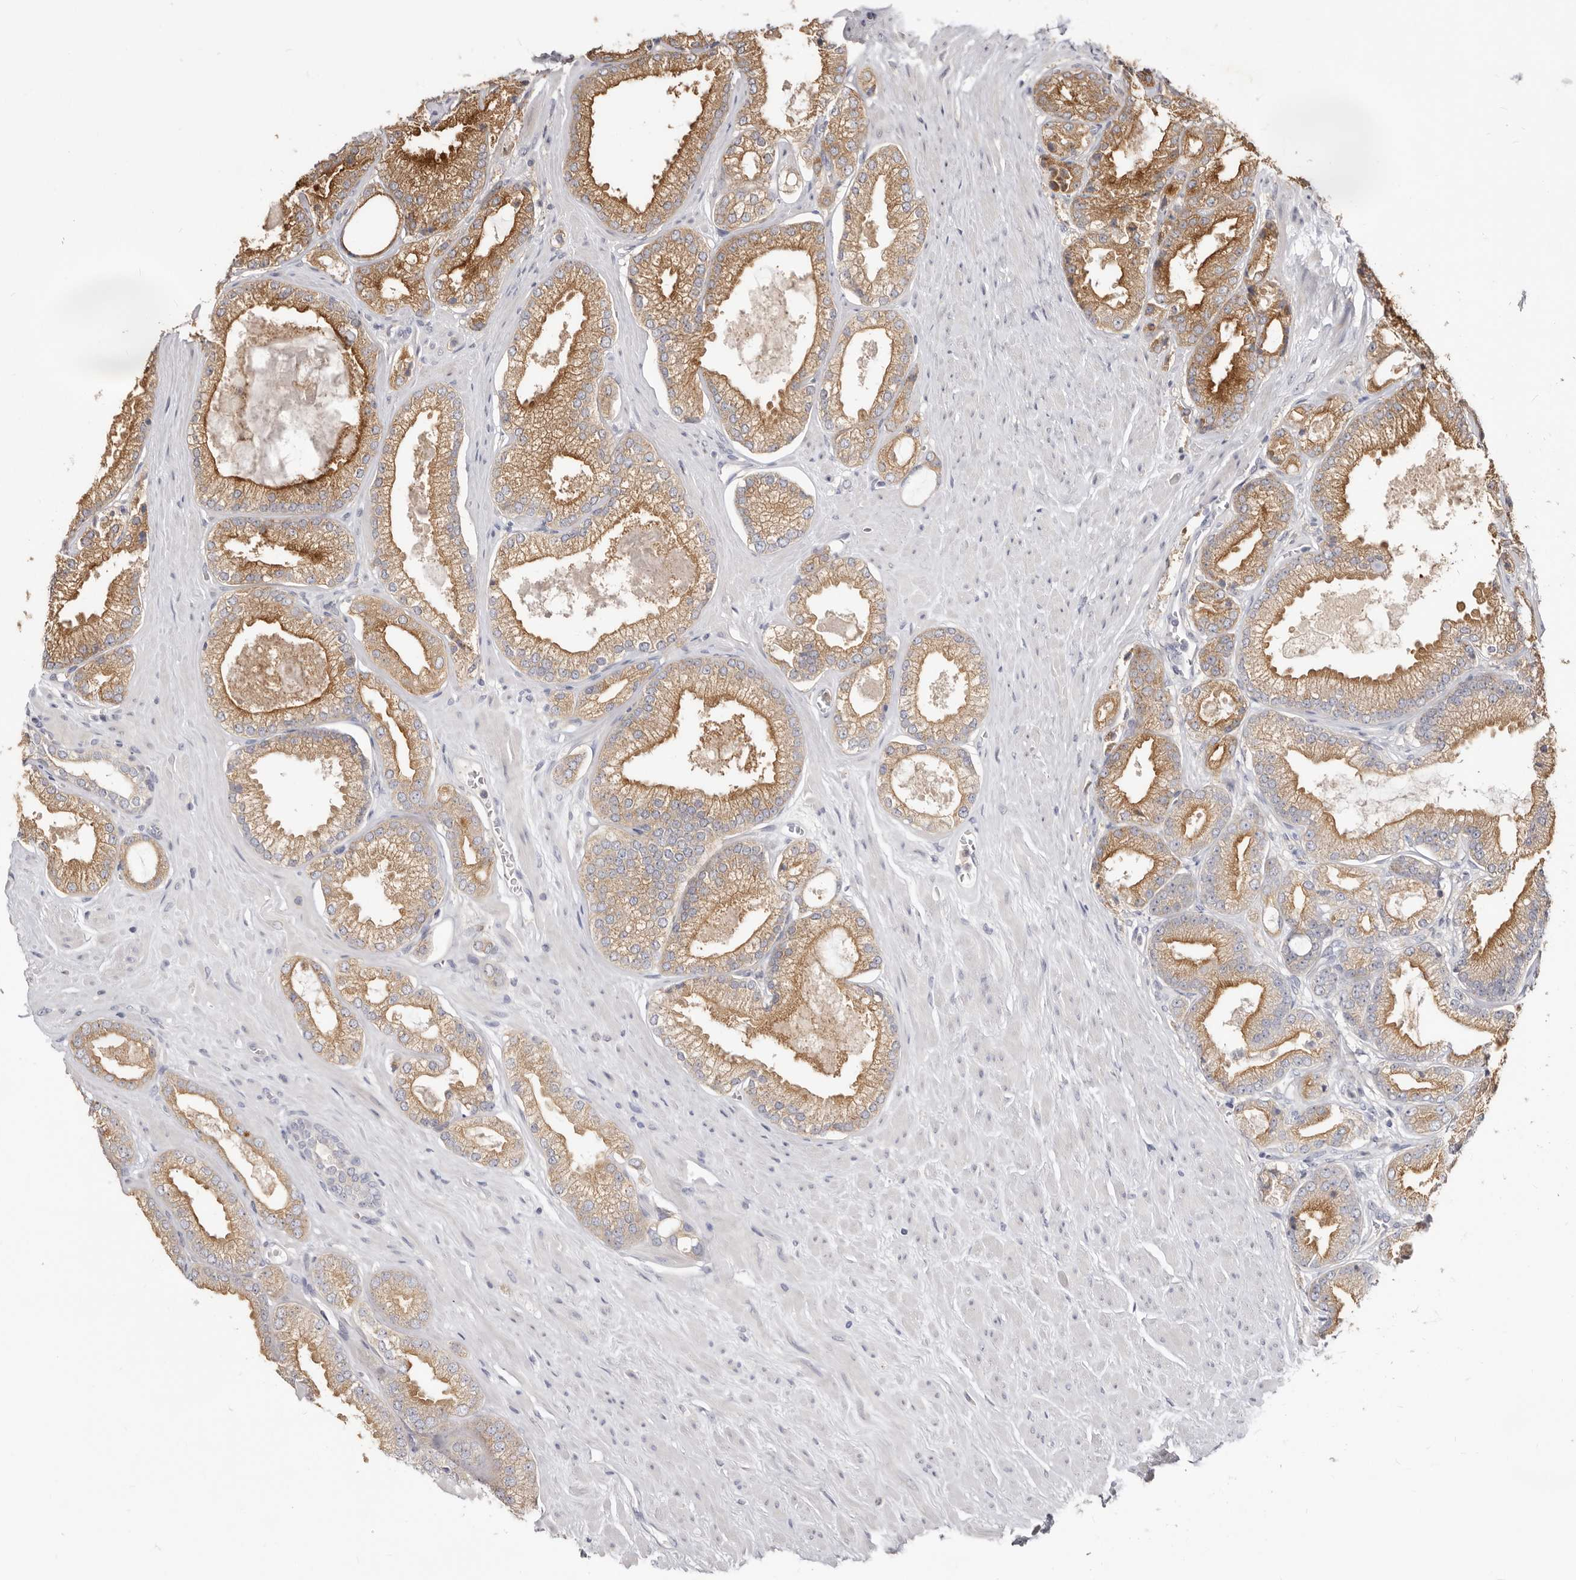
{"staining": {"intensity": "moderate", "quantity": ">75%", "location": "cytoplasmic/membranous"}, "tissue": "prostate cancer", "cell_type": "Tumor cells", "image_type": "cancer", "snomed": [{"axis": "morphology", "description": "Adenocarcinoma, Low grade"}, {"axis": "topography", "description": "Prostate"}], "caption": "A high-resolution image shows immunohistochemistry (IHC) staining of prostate cancer (low-grade adenocarcinoma), which shows moderate cytoplasmic/membranous staining in about >75% of tumor cells. (DAB (3,3'-diaminobenzidine) IHC with brightfield microscopy, high magnification).", "gene": "TC2N", "patient": {"sex": "male", "age": 62}}